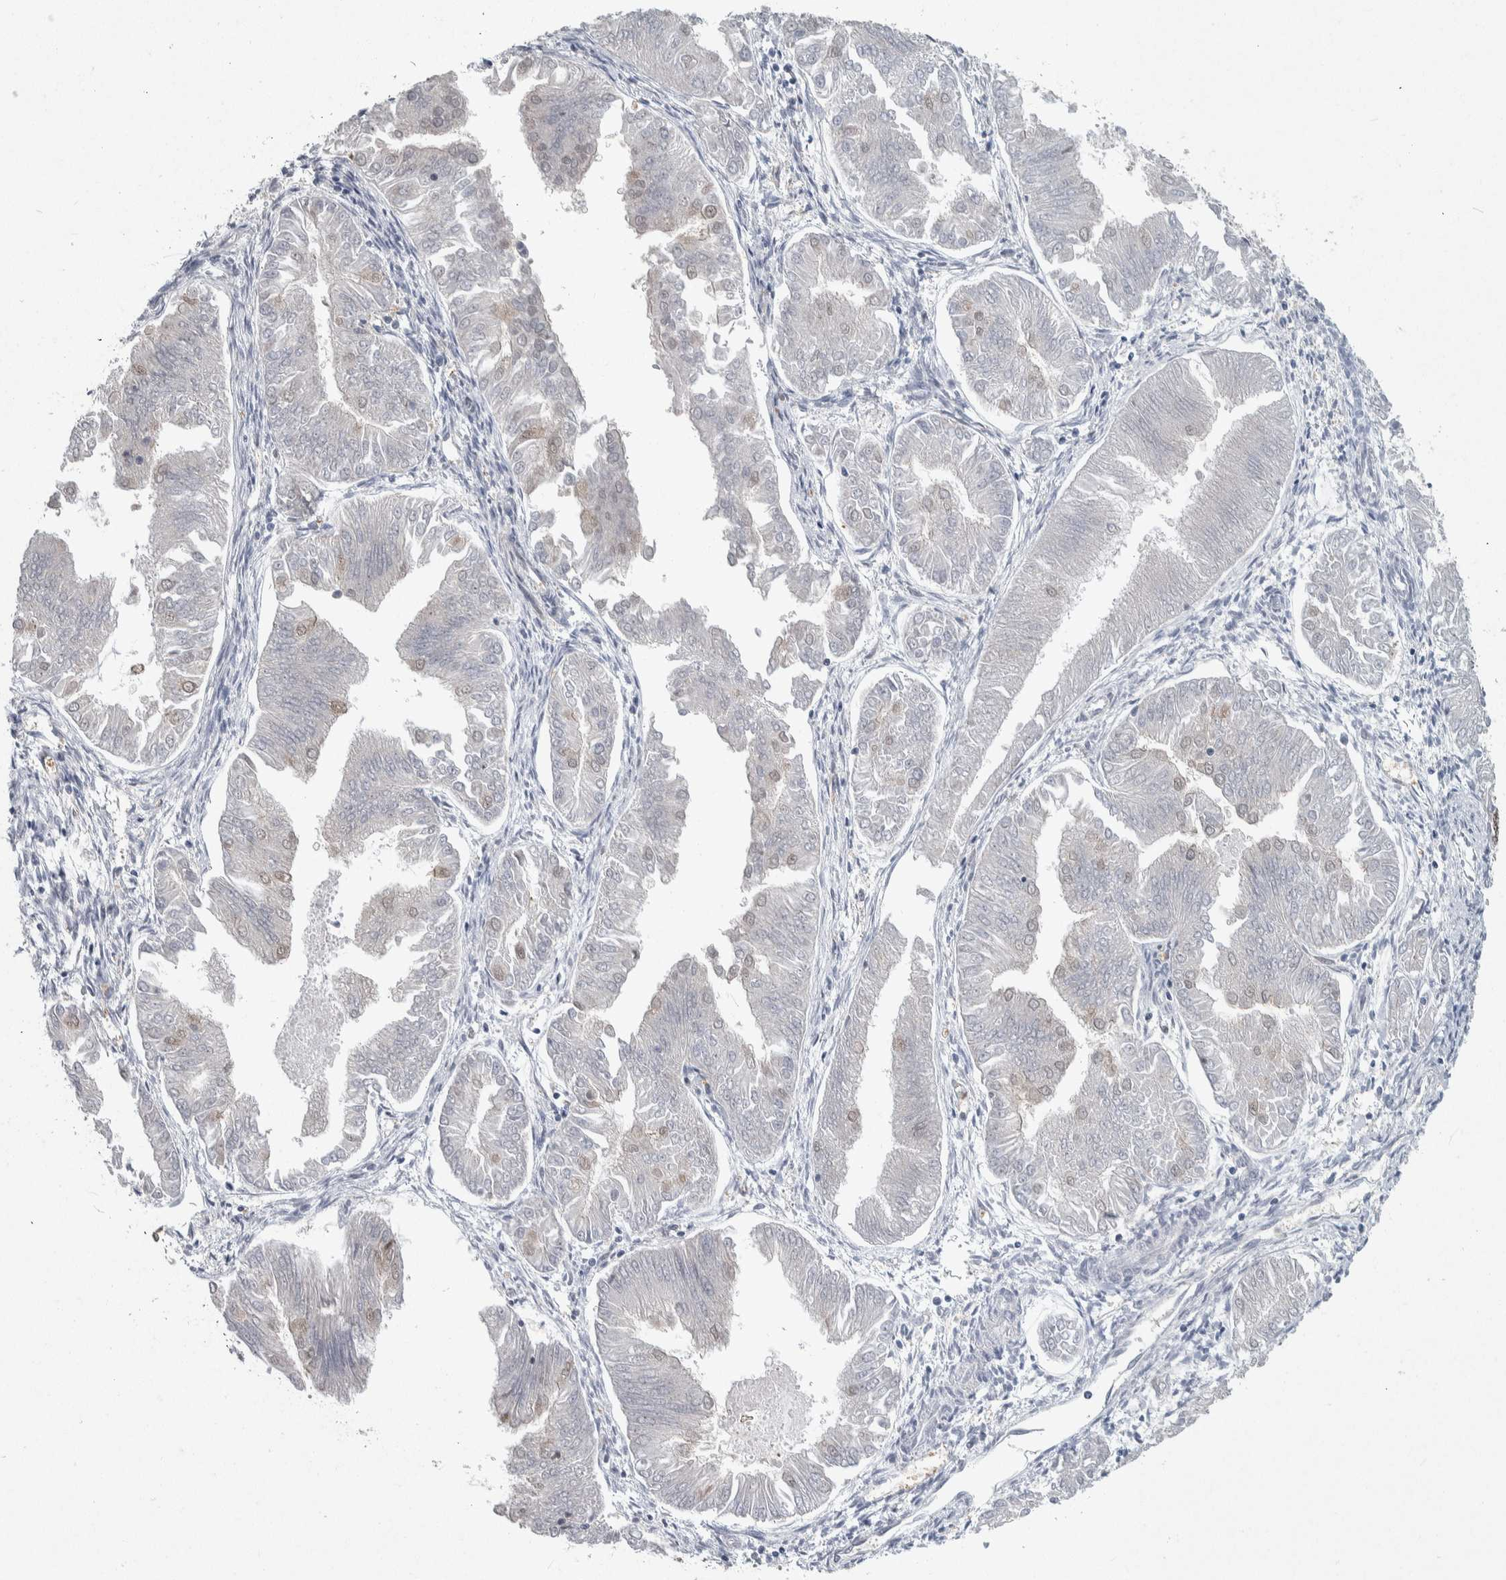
{"staining": {"intensity": "negative", "quantity": "none", "location": "none"}, "tissue": "endometrial cancer", "cell_type": "Tumor cells", "image_type": "cancer", "snomed": [{"axis": "morphology", "description": "Adenocarcinoma, NOS"}, {"axis": "topography", "description": "Endometrium"}], "caption": "Immunohistochemistry of human endometrial adenocarcinoma shows no staining in tumor cells. (DAB (3,3'-diaminobenzidine) IHC with hematoxylin counter stain).", "gene": "PTPA", "patient": {"sex": "female", "age": 53}}